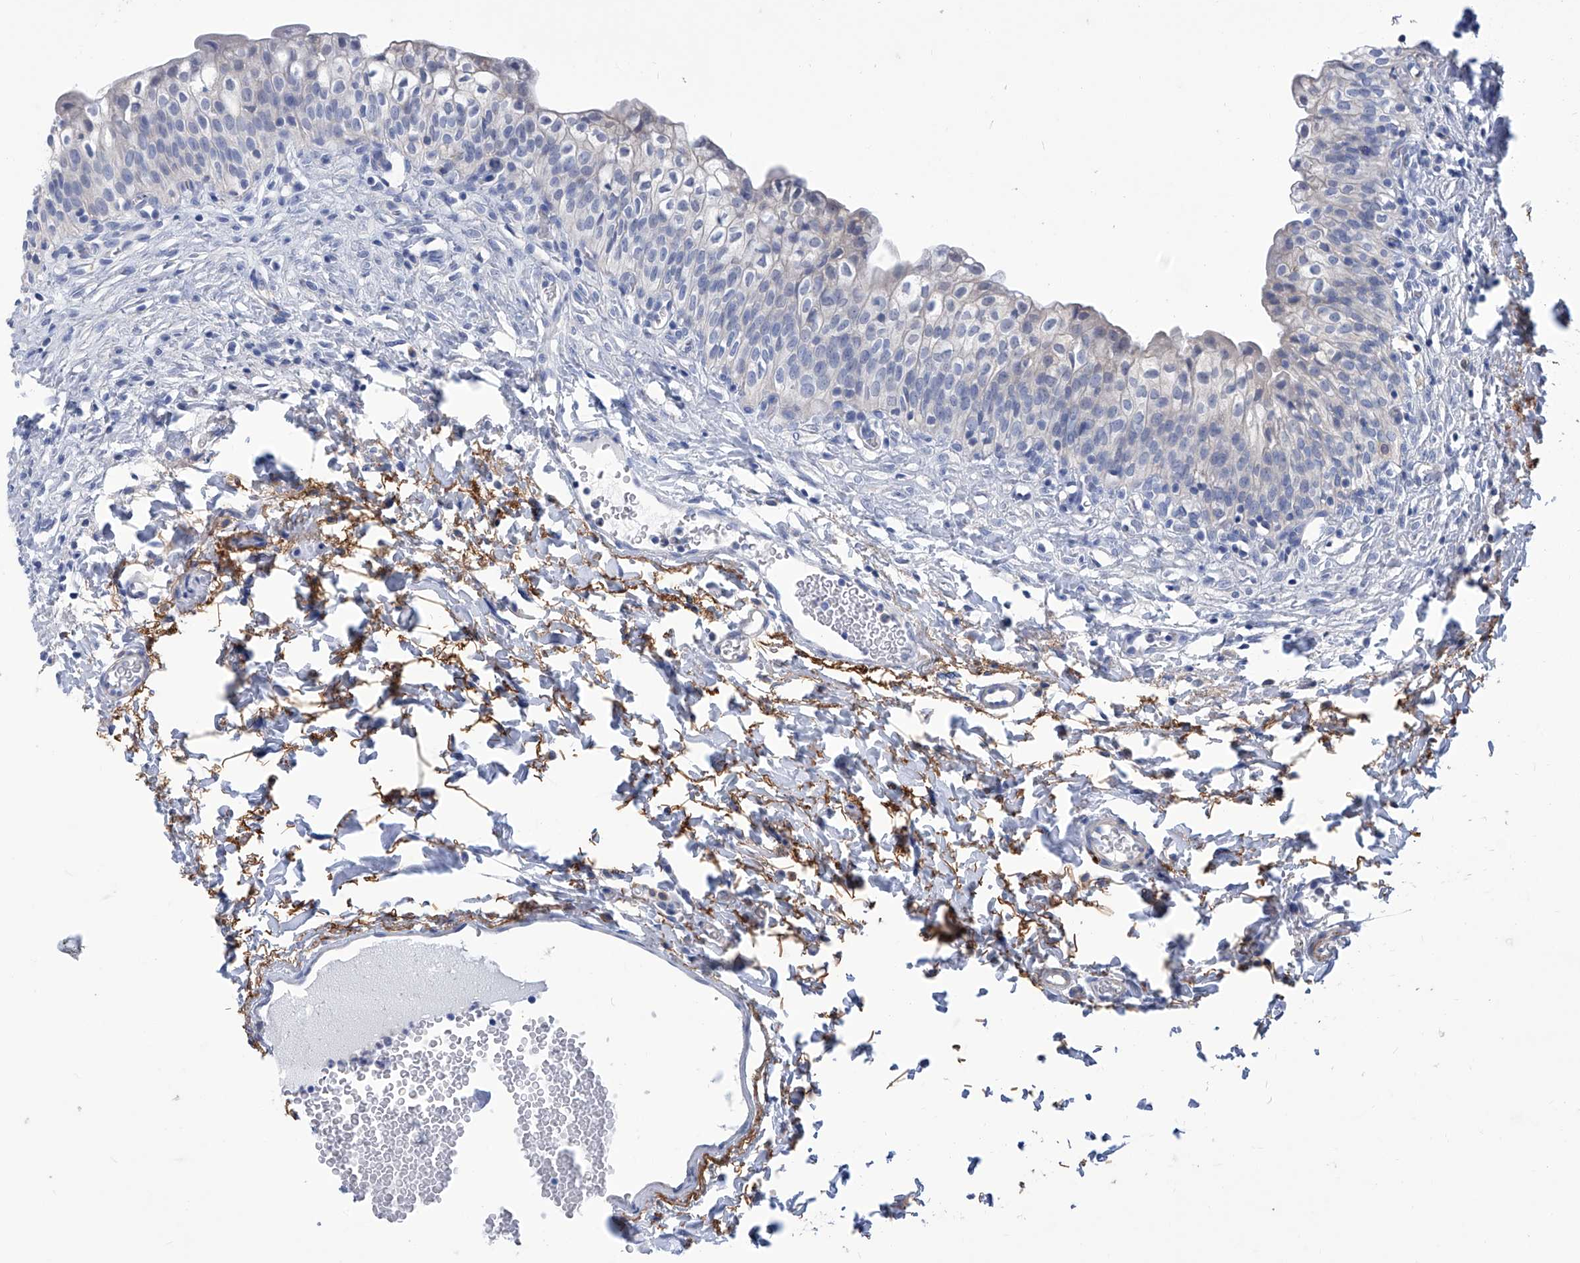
{"staining": {"intensity": "negative", "quantity": "none", "location": "none"}, "tissue": "urinary bladder", "cell_type": "Urothelial cells", "image_type": "normal", "snomed": [{"axis": "morphology", "description": "Normal tissue, NOS"}, {"axis": "topography", "description": "Urinary bladder"}], "caption": "A high-resolution micrograph shows immunohistochemistry (IHC) staining of normal urinary bladder, which reveals no significant staining in urothelial cells.", "gene": "SMS", "patient": {"sex": "male", "age": 55}}